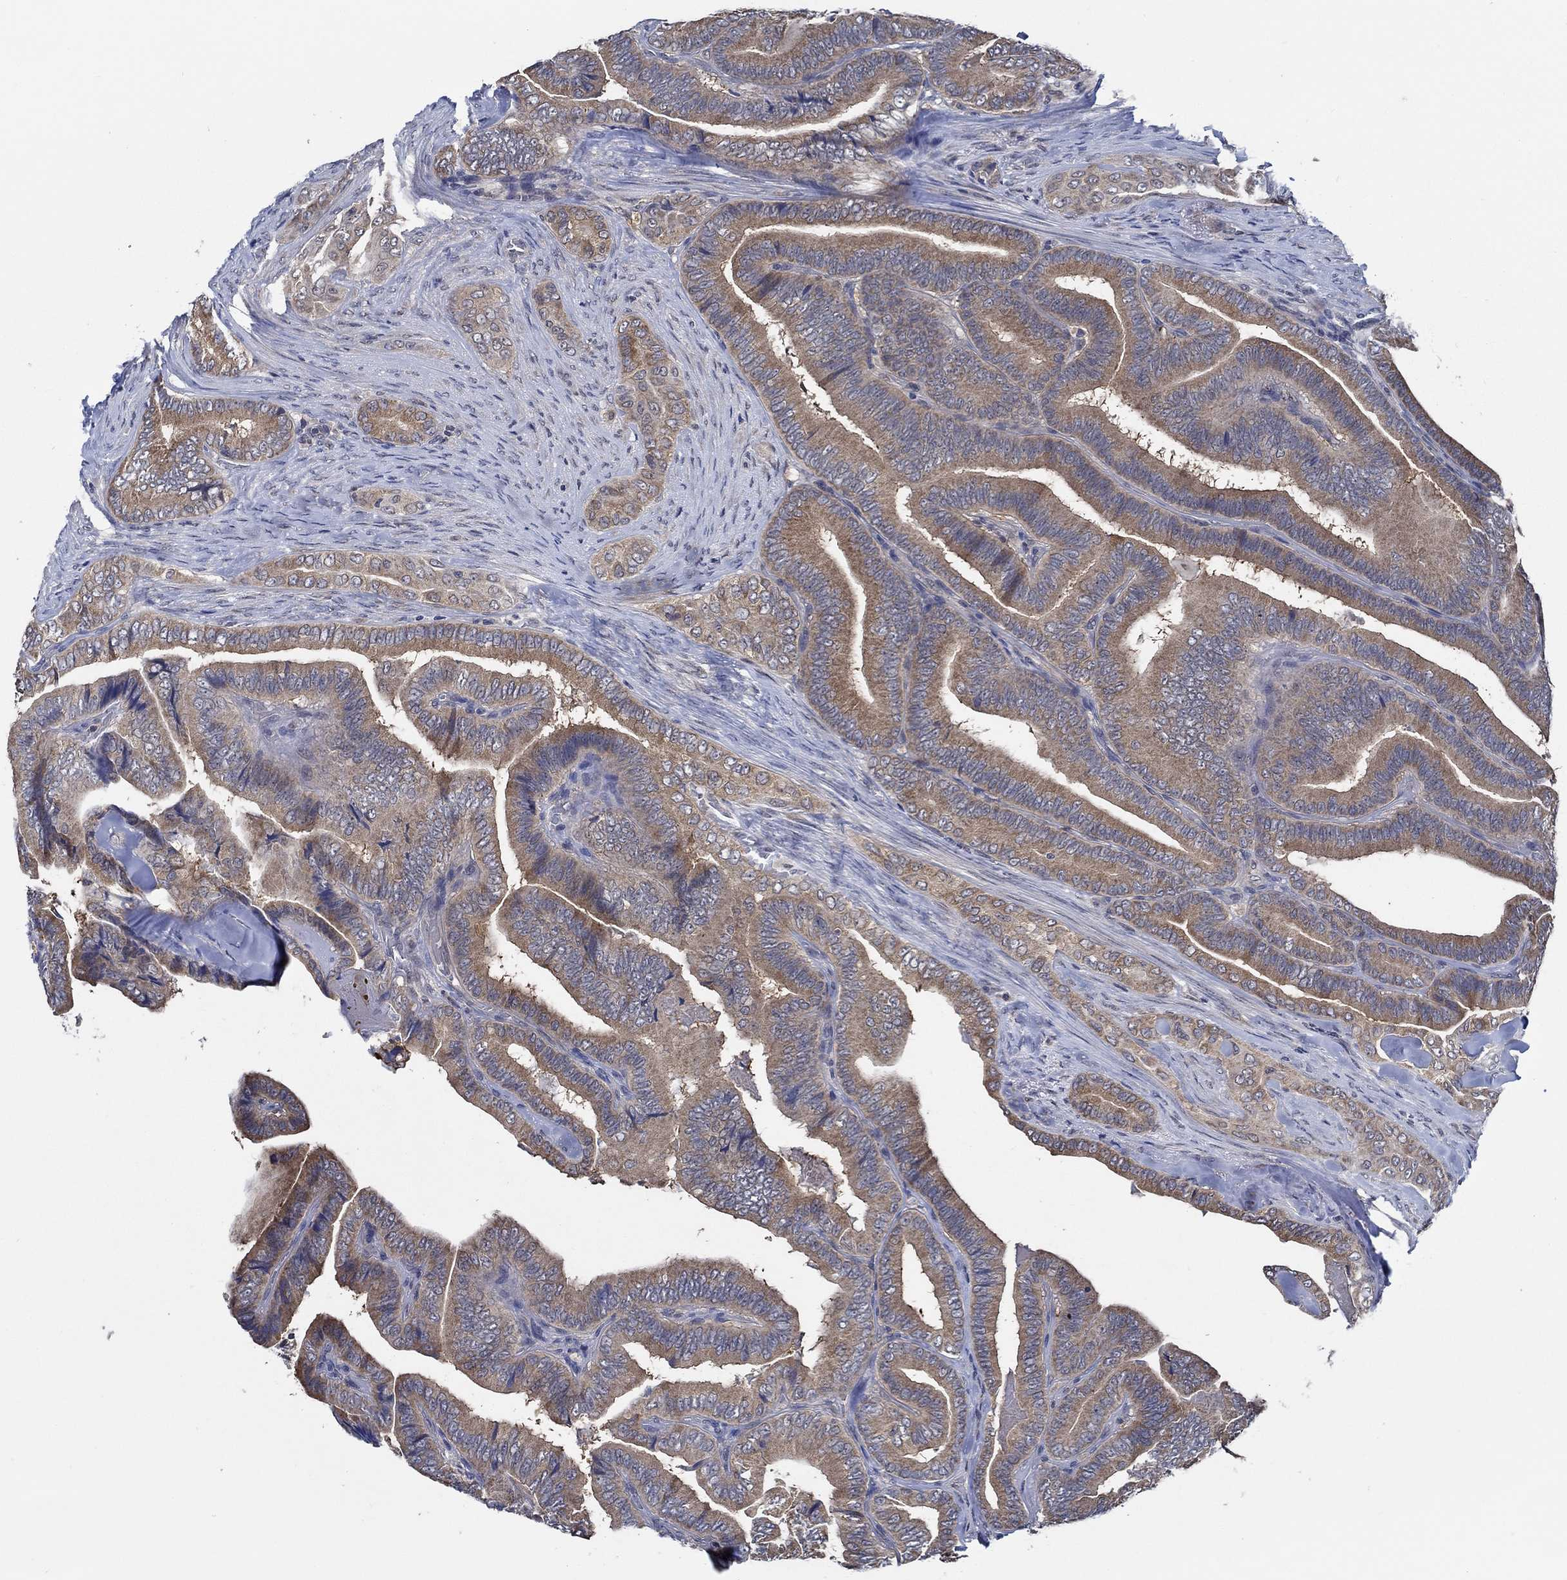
{"staining": {"intensity": "moderate", "quantity": "25%-75%", "location": "cytoplasmic/membranous"}, "tissue": "thyroid cancer", "cell_type": "Tumor cells", "image_type": "cancer", "snomed": [{"axis": "morphology", "description": "Papillary adenocarcinoma, NOS"}, {"axis": "topography", "description": "Thyroid gland"}], "caption": "This is an image of immunohistochemistry (IHC) staining of papillary adenocarcinoma (thyroid), which shows moderate expression in the cytoplasmic/membranous of tumor cells.", "gene": "DACT1", "patient": {"sex": "male", "age": 61}}